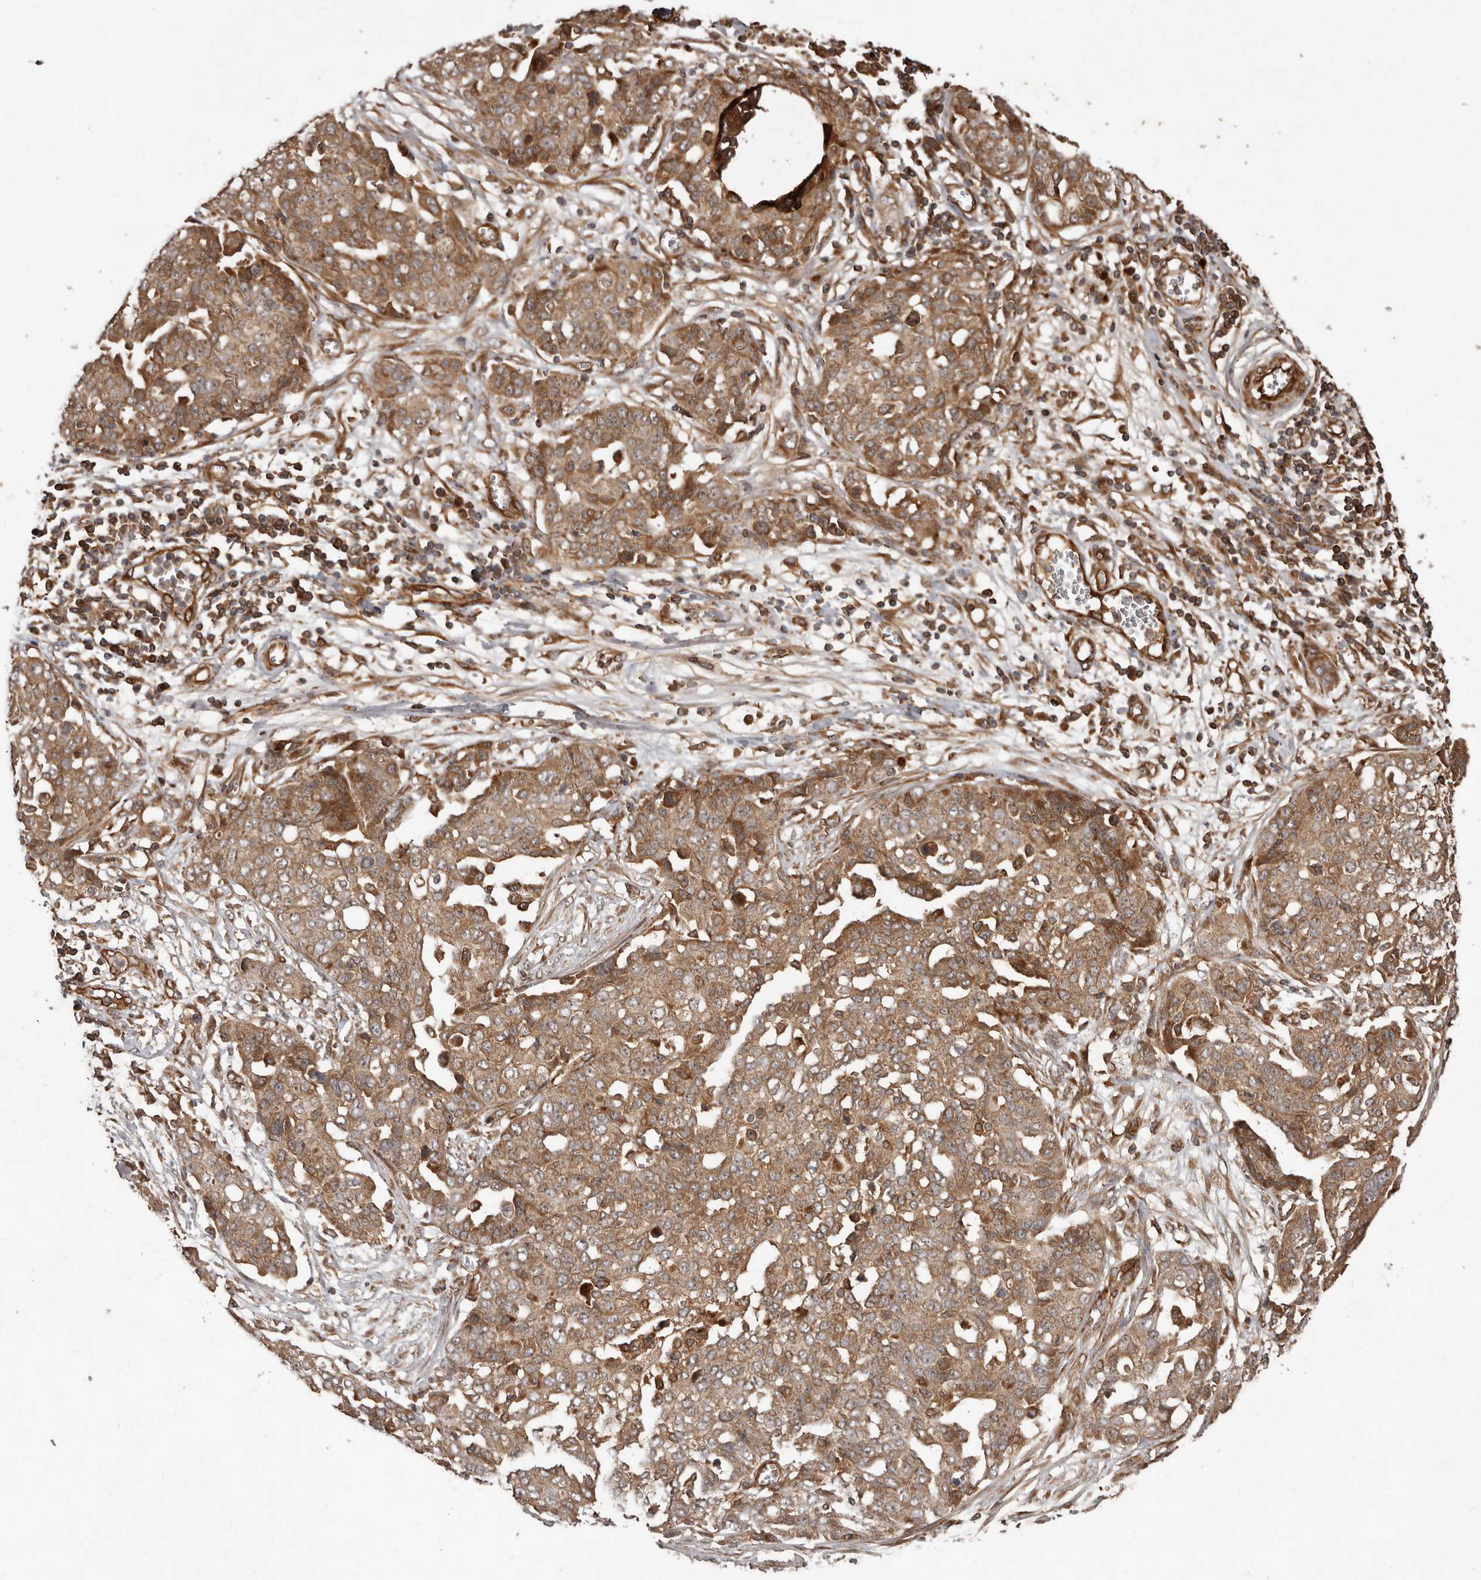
{"staining": {"intensity": "weak", "quantity": ">75%", "location": "cytoplasmic/membranous"}, "tissue": "ovarian cancer", "cell_type": "Tumor cells", "image_type": "cancer", "snomed": [{"axis": "morphology", "description": "Cystadenocarcinoma, serous, NOS"}, {"axis": "topography", "description": "Soft tissue"}, {"axis": "topography", "description": "Ovary"}], "caption": "IHC of ovarian cancer displays low levels of weak cytoplasmic/membranous expression in about >75% of tumor cells.", "gene": "STK36", "patient": {"sex": "female", "age": 57}}